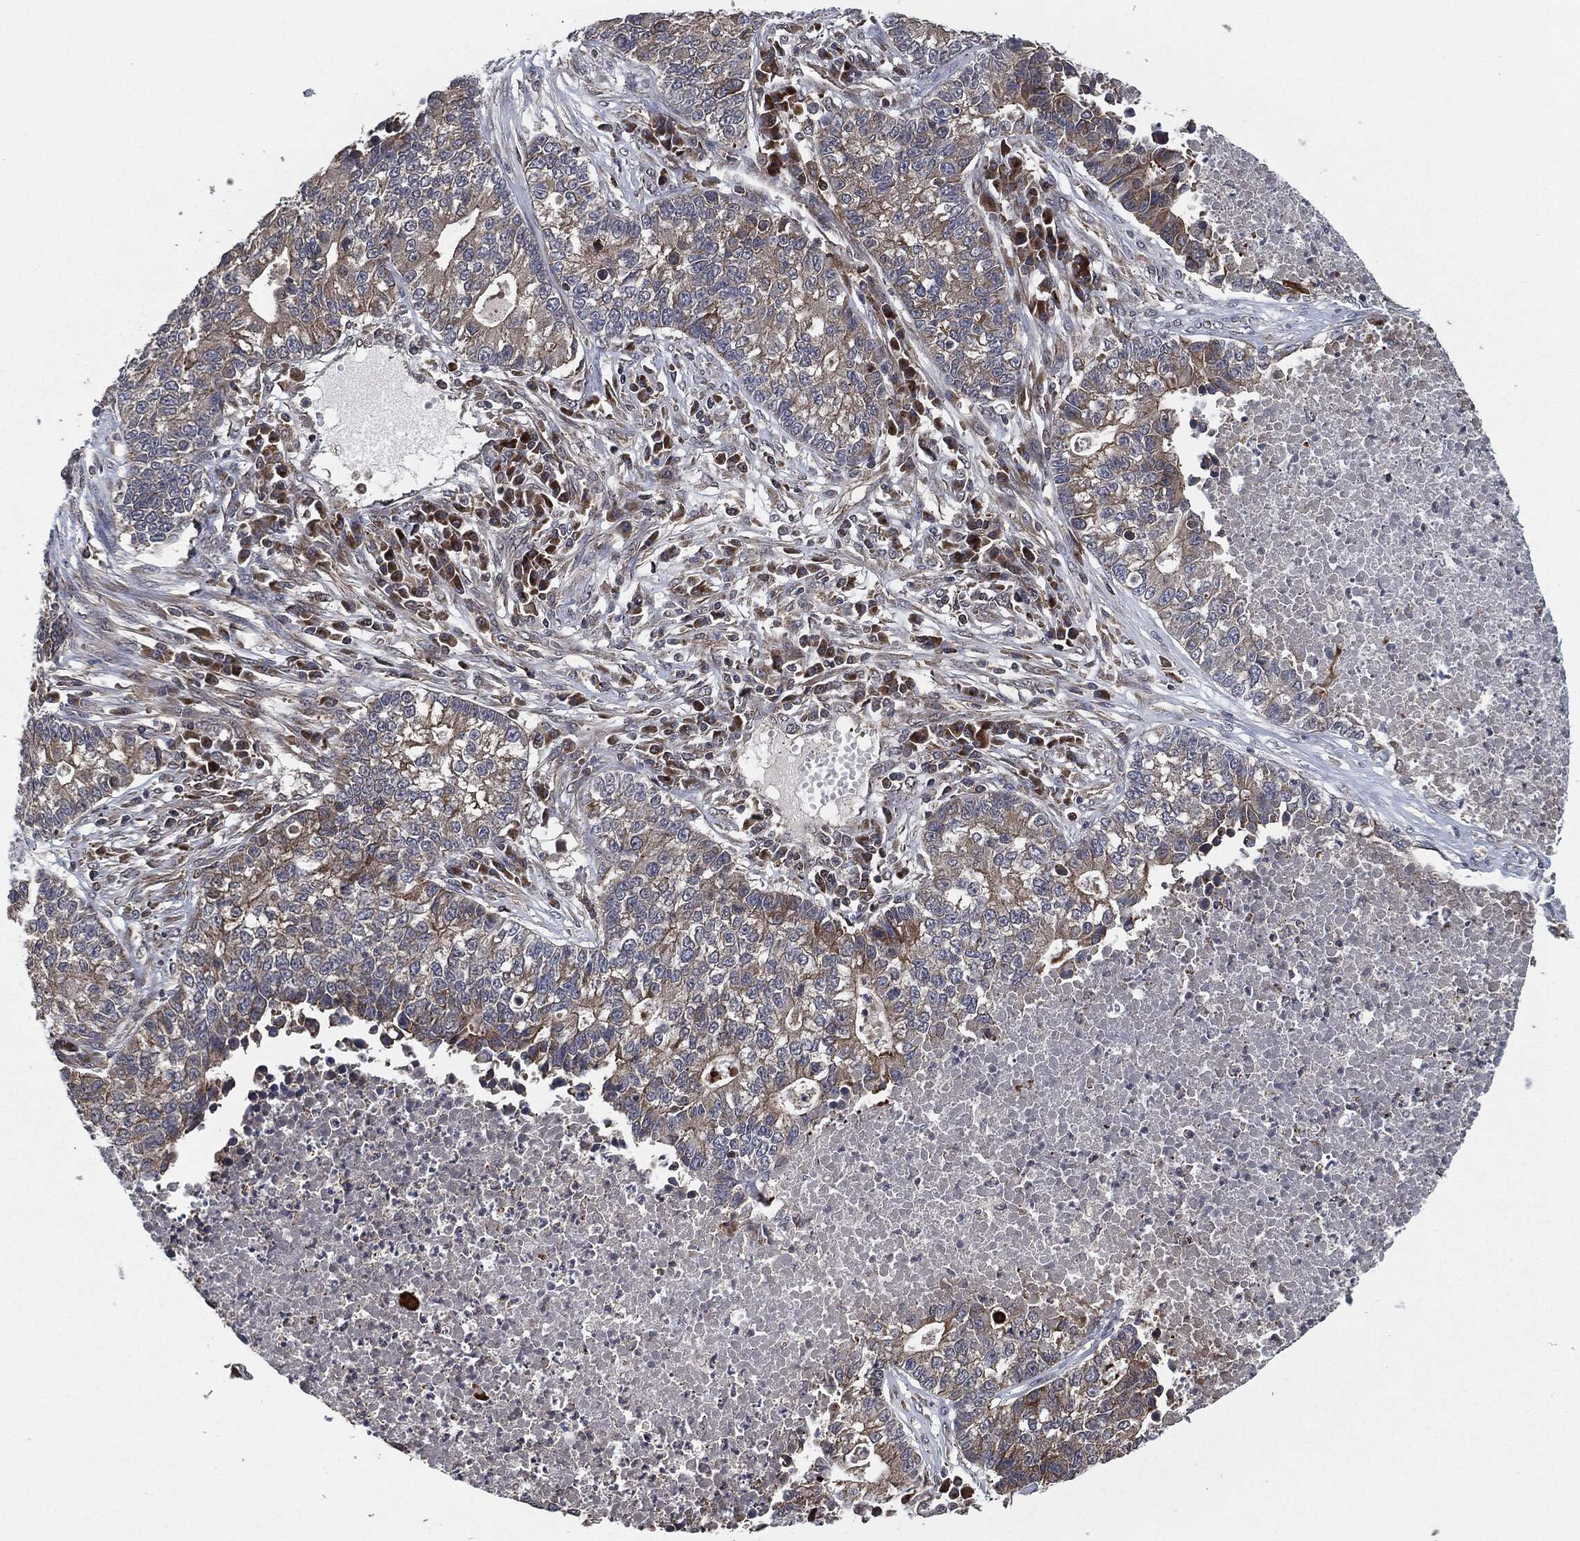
{"staining": {"intensity": "moderate", "quantity": "<25%", "location": "cytoplasmic/membranous"}, "tissue": "lung cancer", "cell_type": "Tumor cells", "image_type": "cancer", "snomed": [{"axis": "morphology", "description": "Adenocarcinoma, NOS"}, {"axis": "topography", "description": "Lung"}], "caption": "IHC of human lung cancer (adenocarcinoma) demonstrates low levels of moderate cytoplasmic/membranous expression in approximately <25% of tumor cells.", "gene": "UBR1", "patient": {"sex": "male", "age": 57}}